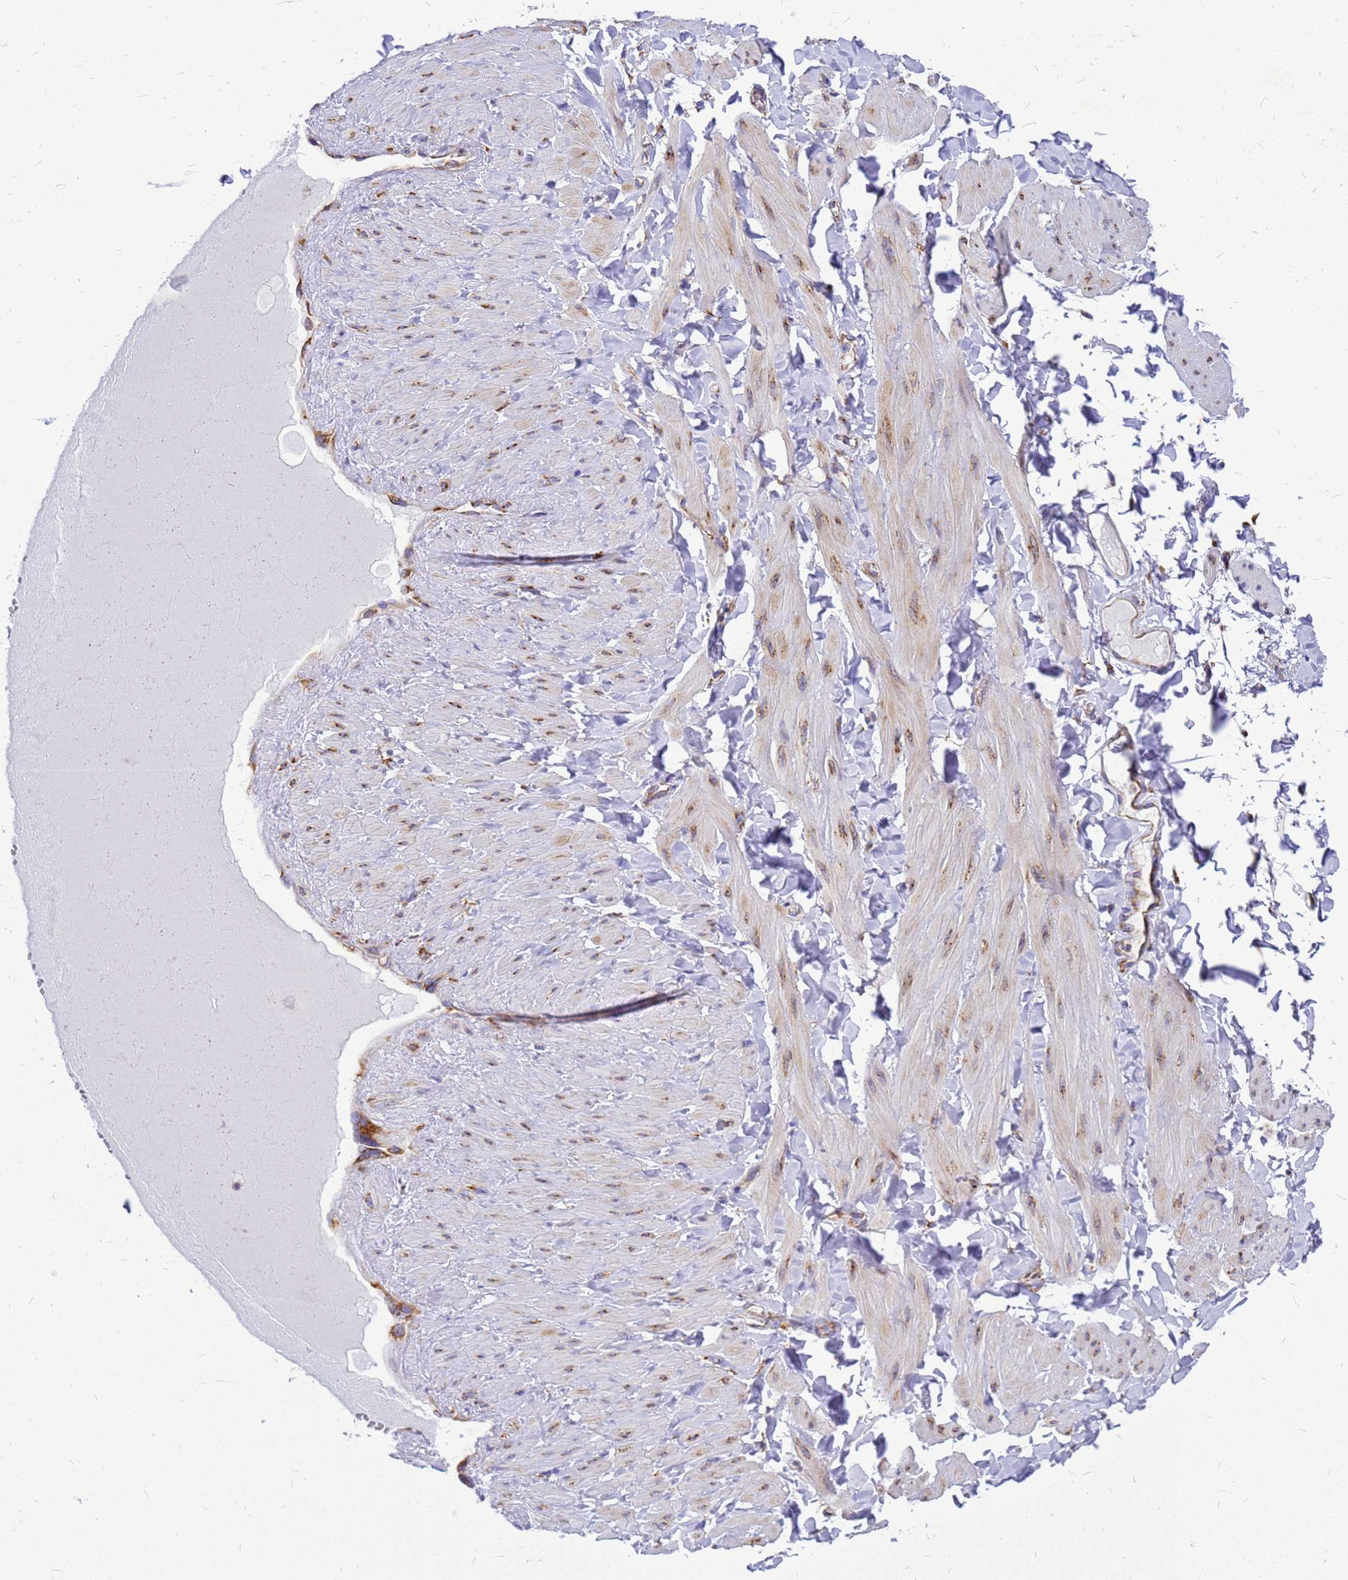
{"staining": {"intensity": "moderate", "quantity": "<25%", "location": "cytoplasmic/membranous"}, "tissue": "adipose tissue", "cell_type": "Adipocytes", "image_type": "normal", "snomed": [{"axis": "morphology", "description": "Normal tissue, NOS"}, {"axis": "topography", "description": "Adipose tissue"}, {"axis": "topography", "description": "Vascular tissue"}, {"axis": "topography", "description": "Peripheral nerve tissue"}], "caption": "Adipocytes display moderate cytoplasmic/membranous positivity in about <25% of cells in normal adipose tissue.", "gene": "EEF1D", "patient": {"sex": "male", "age": 25}}